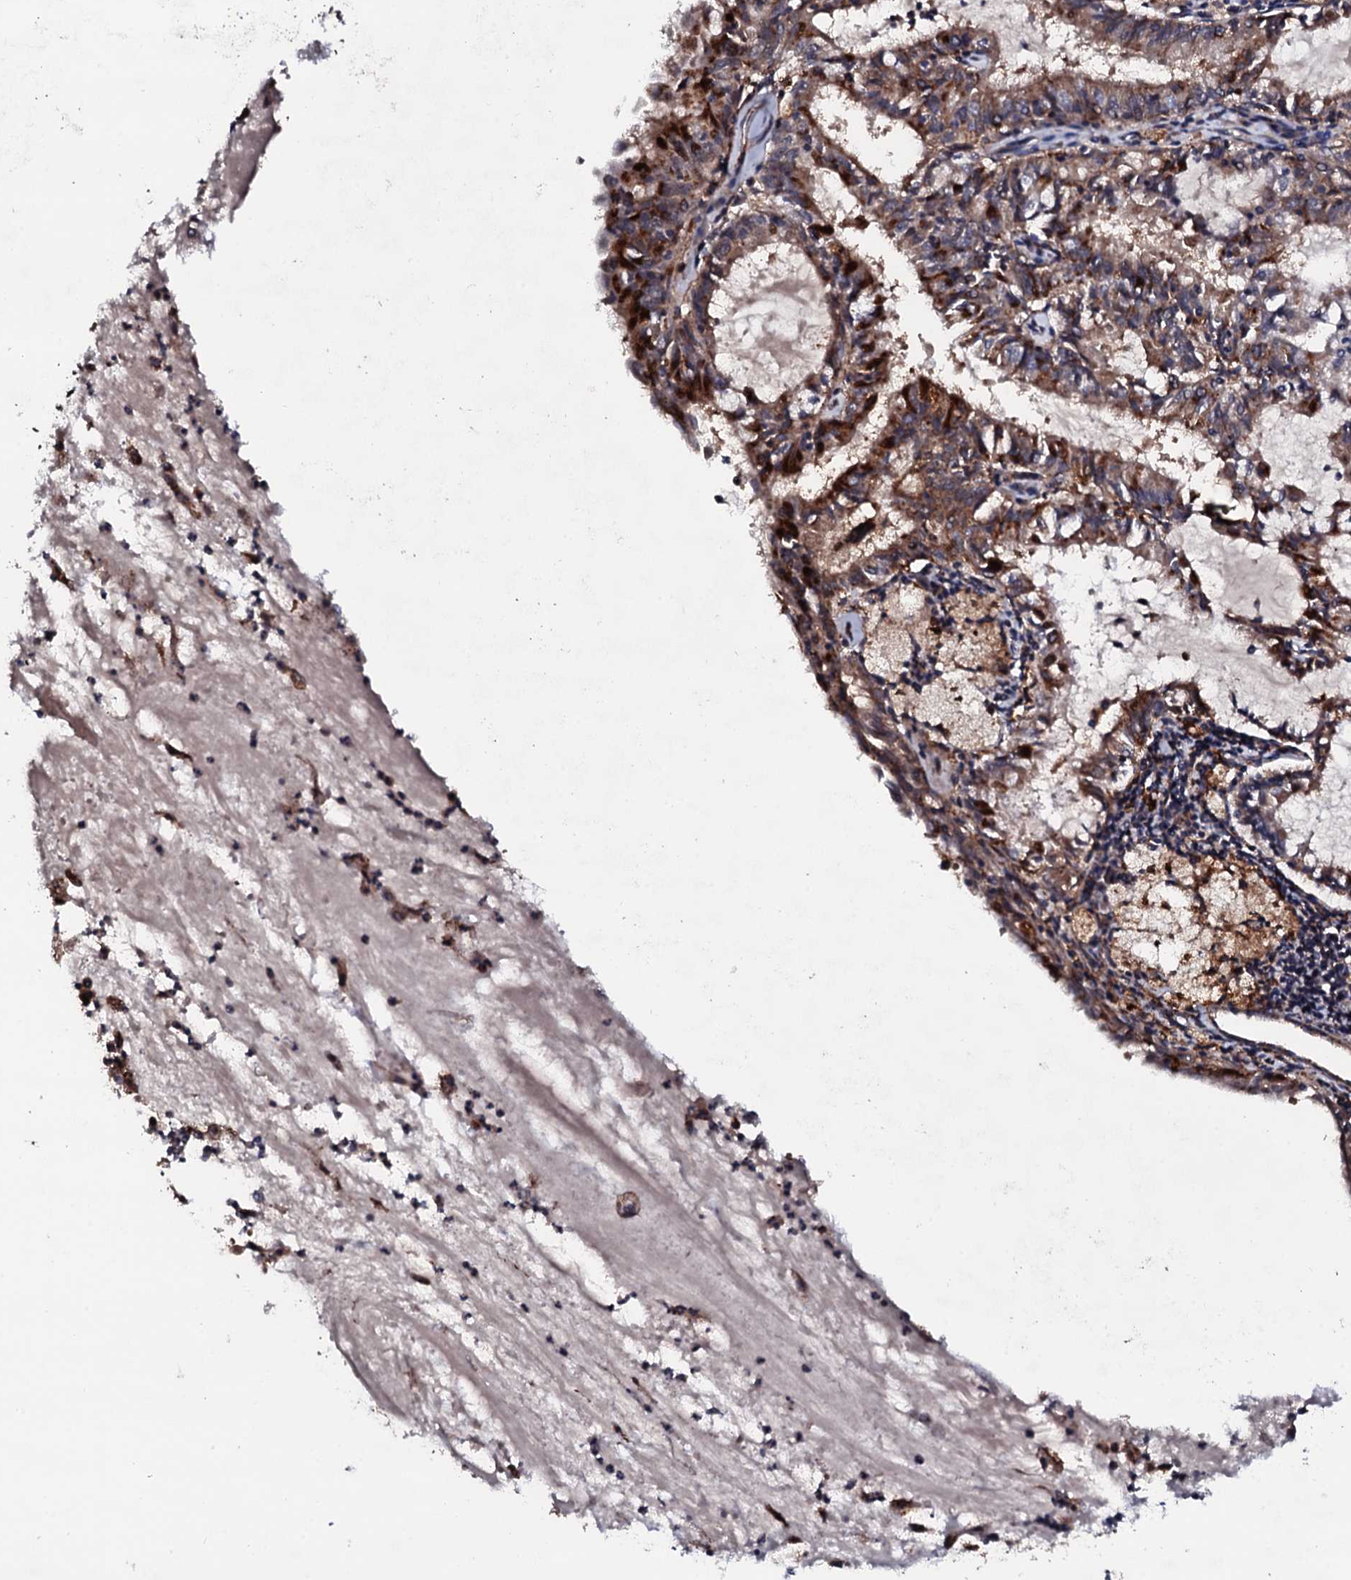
{"staining": {"intensity": "moderate", "quantity": ">75%", "location": "cytoplasmic/membranous"}, "tissue": "endometrial cancer", "cell_type": "Tumor cells", "image_type": "cancer", "snomed": [{"axis": "morphology", "description": "Adenocarcinoma, NOS"}, {"axis": "topography", "description": "Endometrium"}], "caption": "Approximately >75% of tumor cells in human endometrial adenocarcinoma exhibit moderate cytoplasmic/membranous protein staining as visualized by brown immunohistochemical staining.", "gene": "EDC3", "patient": {"sex": "female", "age": 57}}